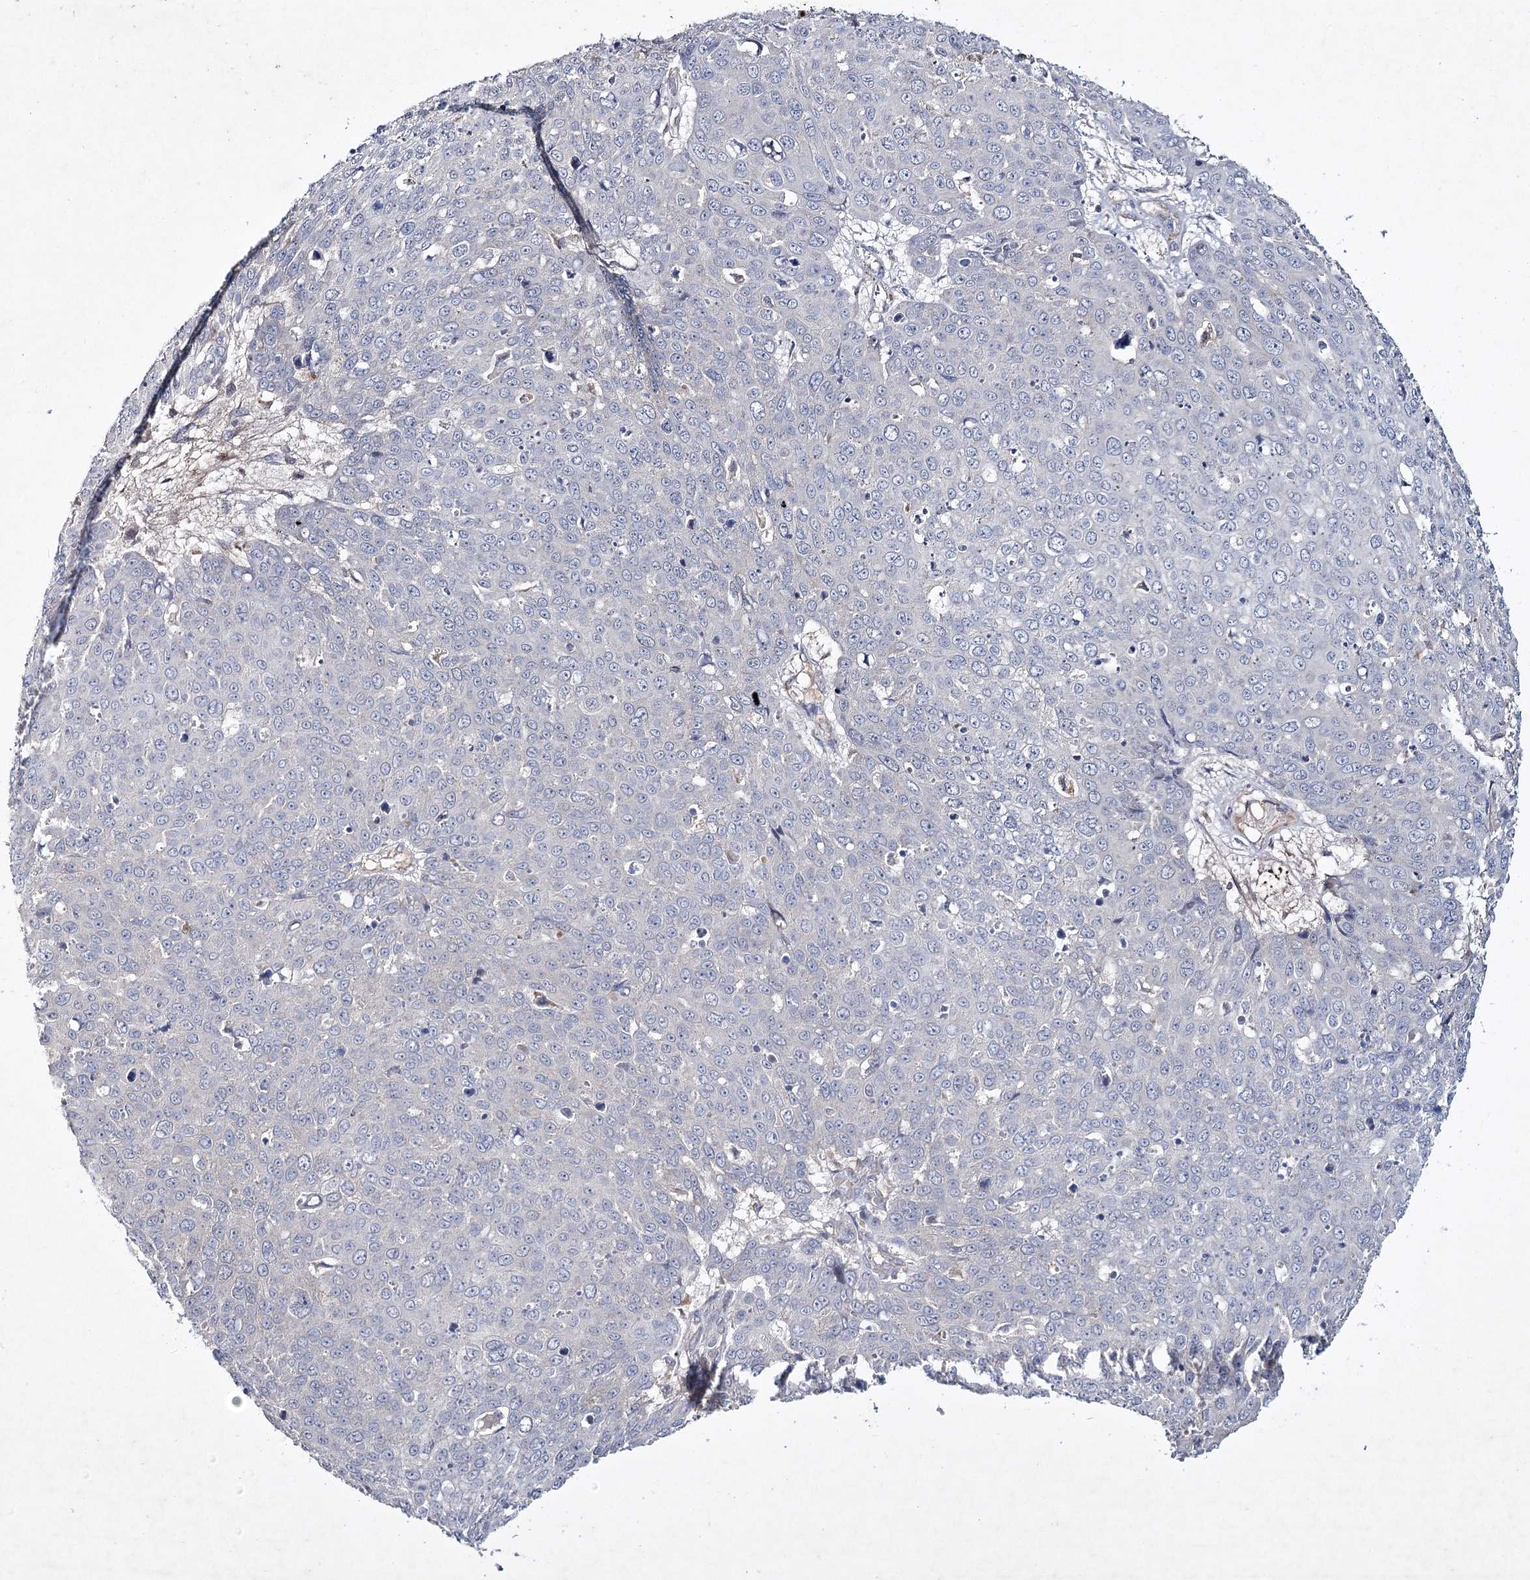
{"staining": {"intensity": "negative", "quantity": "none", "location": "none"}, "tissue": "skin cancer", "cell_type": "Tumor cells", "image_type": "cancer", "snomed": [{"axis": "morphology", "description": "Squamous cell carcinoma, NOS"}, {"axis": "topography", "description": "Skin"}], "caption": "Immunohistochemistry of human squamous cell carcinoma (skin) reveals no expression in tumor cells.", "gene": "MRPL44", "patient": {"sex": "male", "age": 71}}